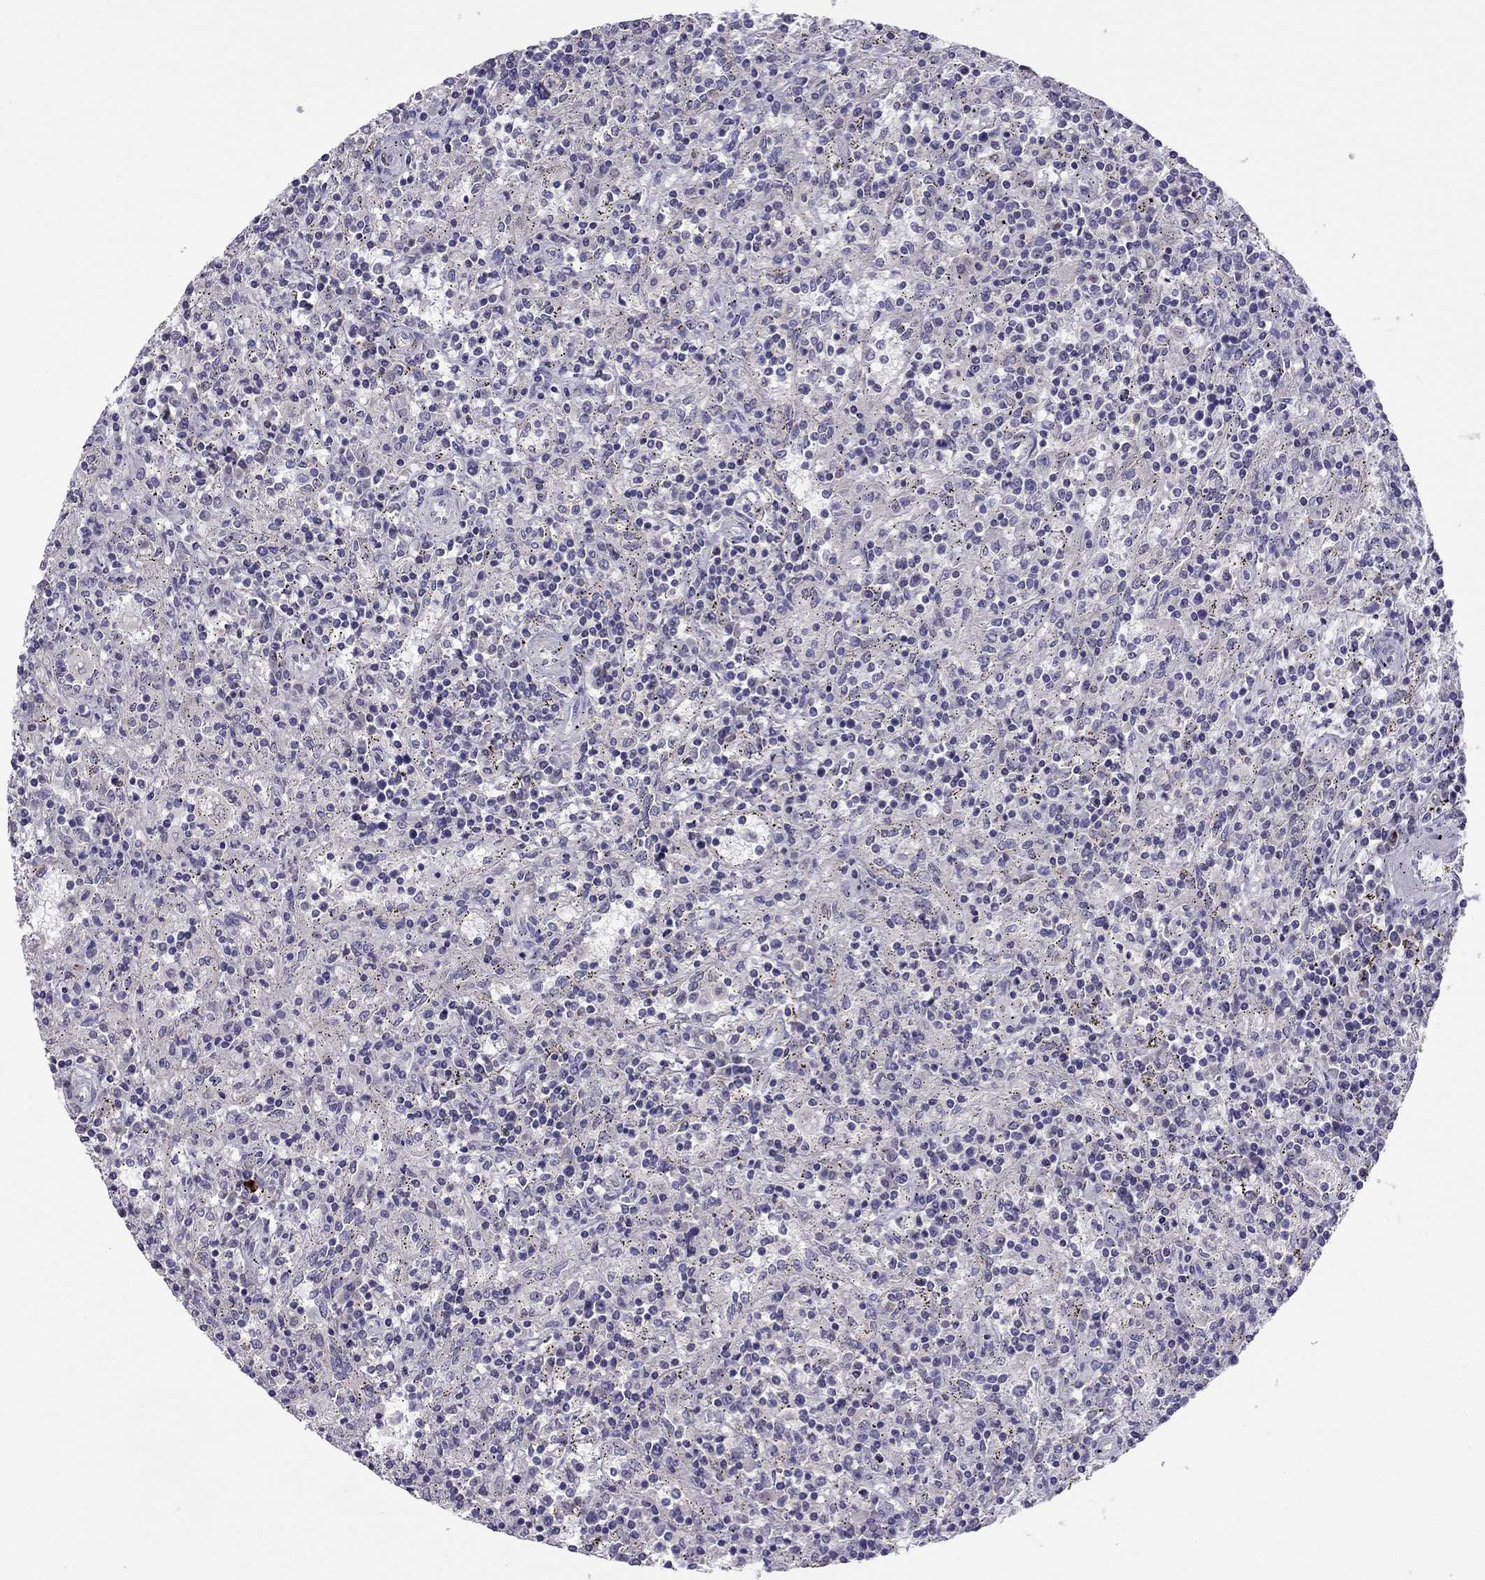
{"staining": {"intensity": "negative", "quantity": "none", "location": "none"}, "tissue": "lymphoma", "cell_type": "Tumor cells", "image_type": "cancer", "snomed": [{"axis": "morphology", "description": "Malignant lymphoma, non-Hodgkin's type, Low grade"}, {"axis": "topography", "description": "Spleen"}], "caption": "An image of human lymphoma is negative for staining in tumor cells. The staining was performed using DAB to visualize the protein expression in brown, while the nuclei were stained in blue with hematoxylin (Magnification: 20x).", "gene": "RGS8", "patient": {"sex": "male", "age": 62}}